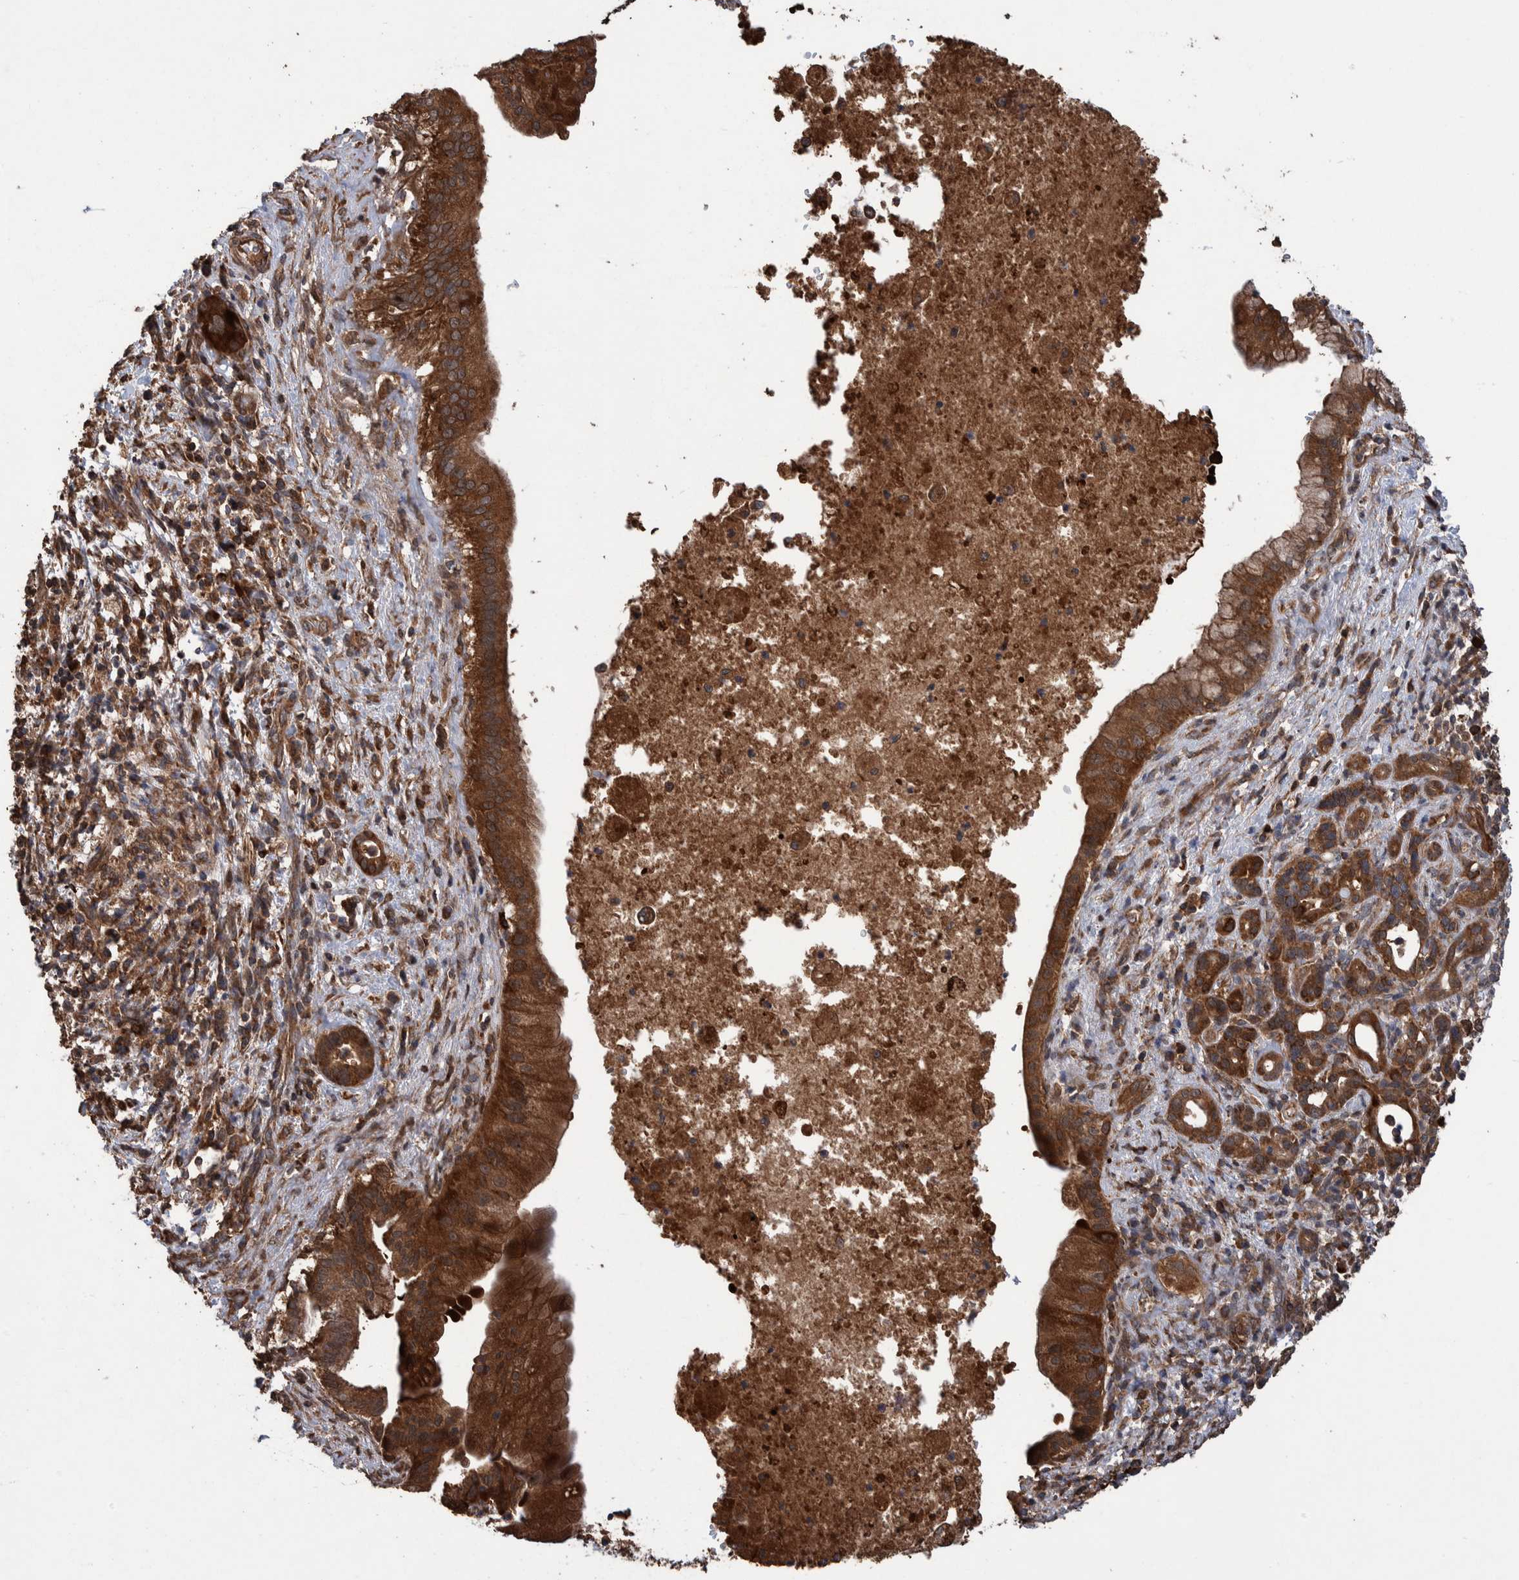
{"staining": {"intensity": "strong", "quantity": ">75%", "location": "cytoplasmic/membranous"}, "tissue": "pancreatic cancer", "cell_type": "Tumor cells", "image_type": "cancer", "snomed": [{"axis": "morphology", "description": "Adenocarcinoma, NOS"}, {"axis": "topography", "description": "Pancreas"}], "caption": "A high-resolution histopathology image shows IHC staining of pancreatic cancer (adenocarcinoma), which demonstrates strong cytoplasmic/membranous positivity in approximately >75% of tumor cells.", "gene": "TRIM16", "patient": {"sex": "female", "age": 78}}